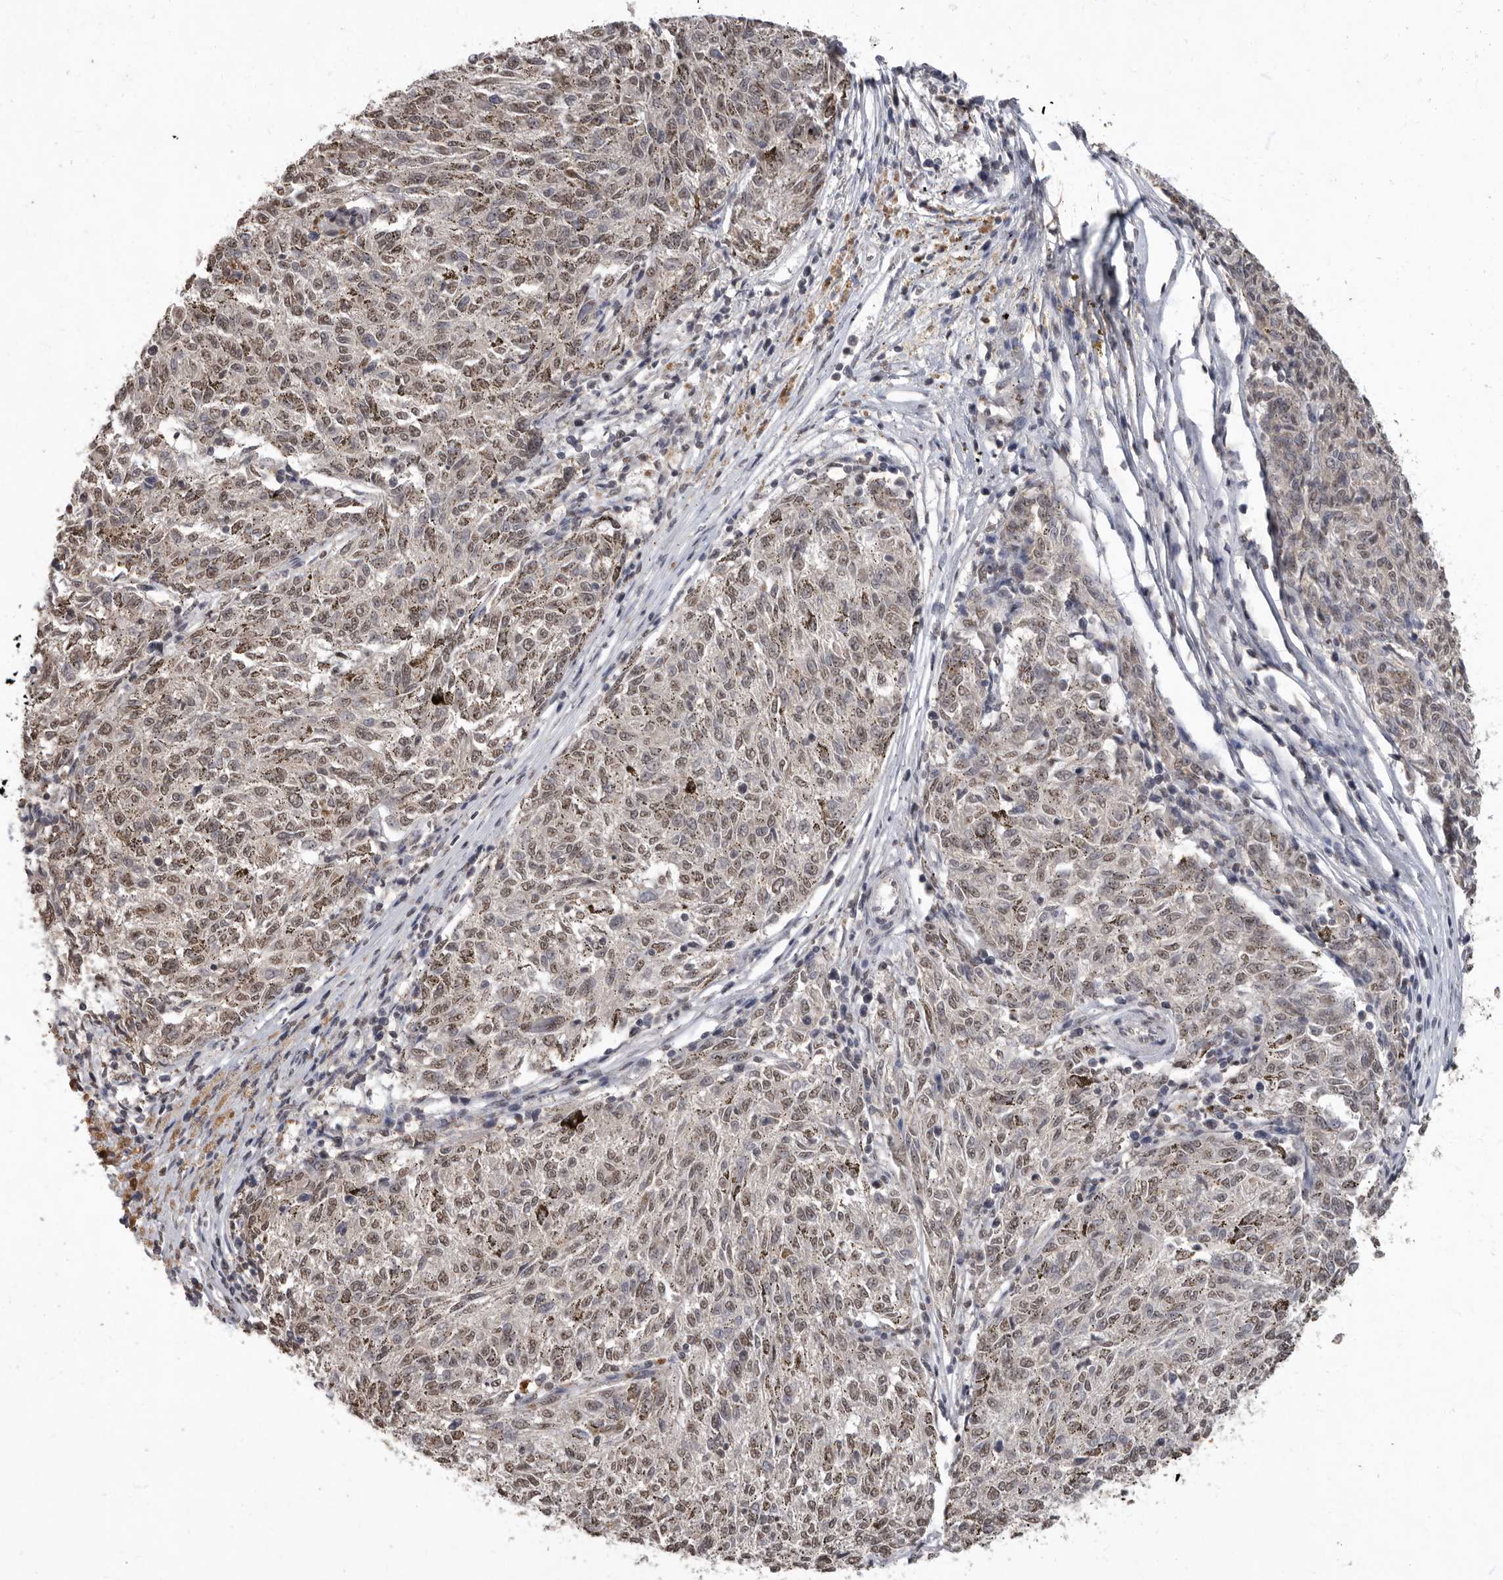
{"staining": {"intensity": "weak", "quantity": ">75%", "location": "cytoplasmic/membranous,nuclear"}, "tissue": "melanoma", "cell_type": "Tumor cells", "image_type": "cancer", "snomed": [{"axis": "morphology", "description": "Malignant melanoma, NOS"}, {"axis": "topography", "description": "Skin"}], "caption": "High-magnification brightfield microscopy of melanoma stained with DAB (3,3'-diaminobenzidine) (brown) and counterstained with hematoxylin (blue). tumor cells exhibit weak cytoplasmic/membranous and nuclear positivity is identified in about>75% of cells.", "gene": "NBL1", "patient": {"sex": "female", "age": 72}}